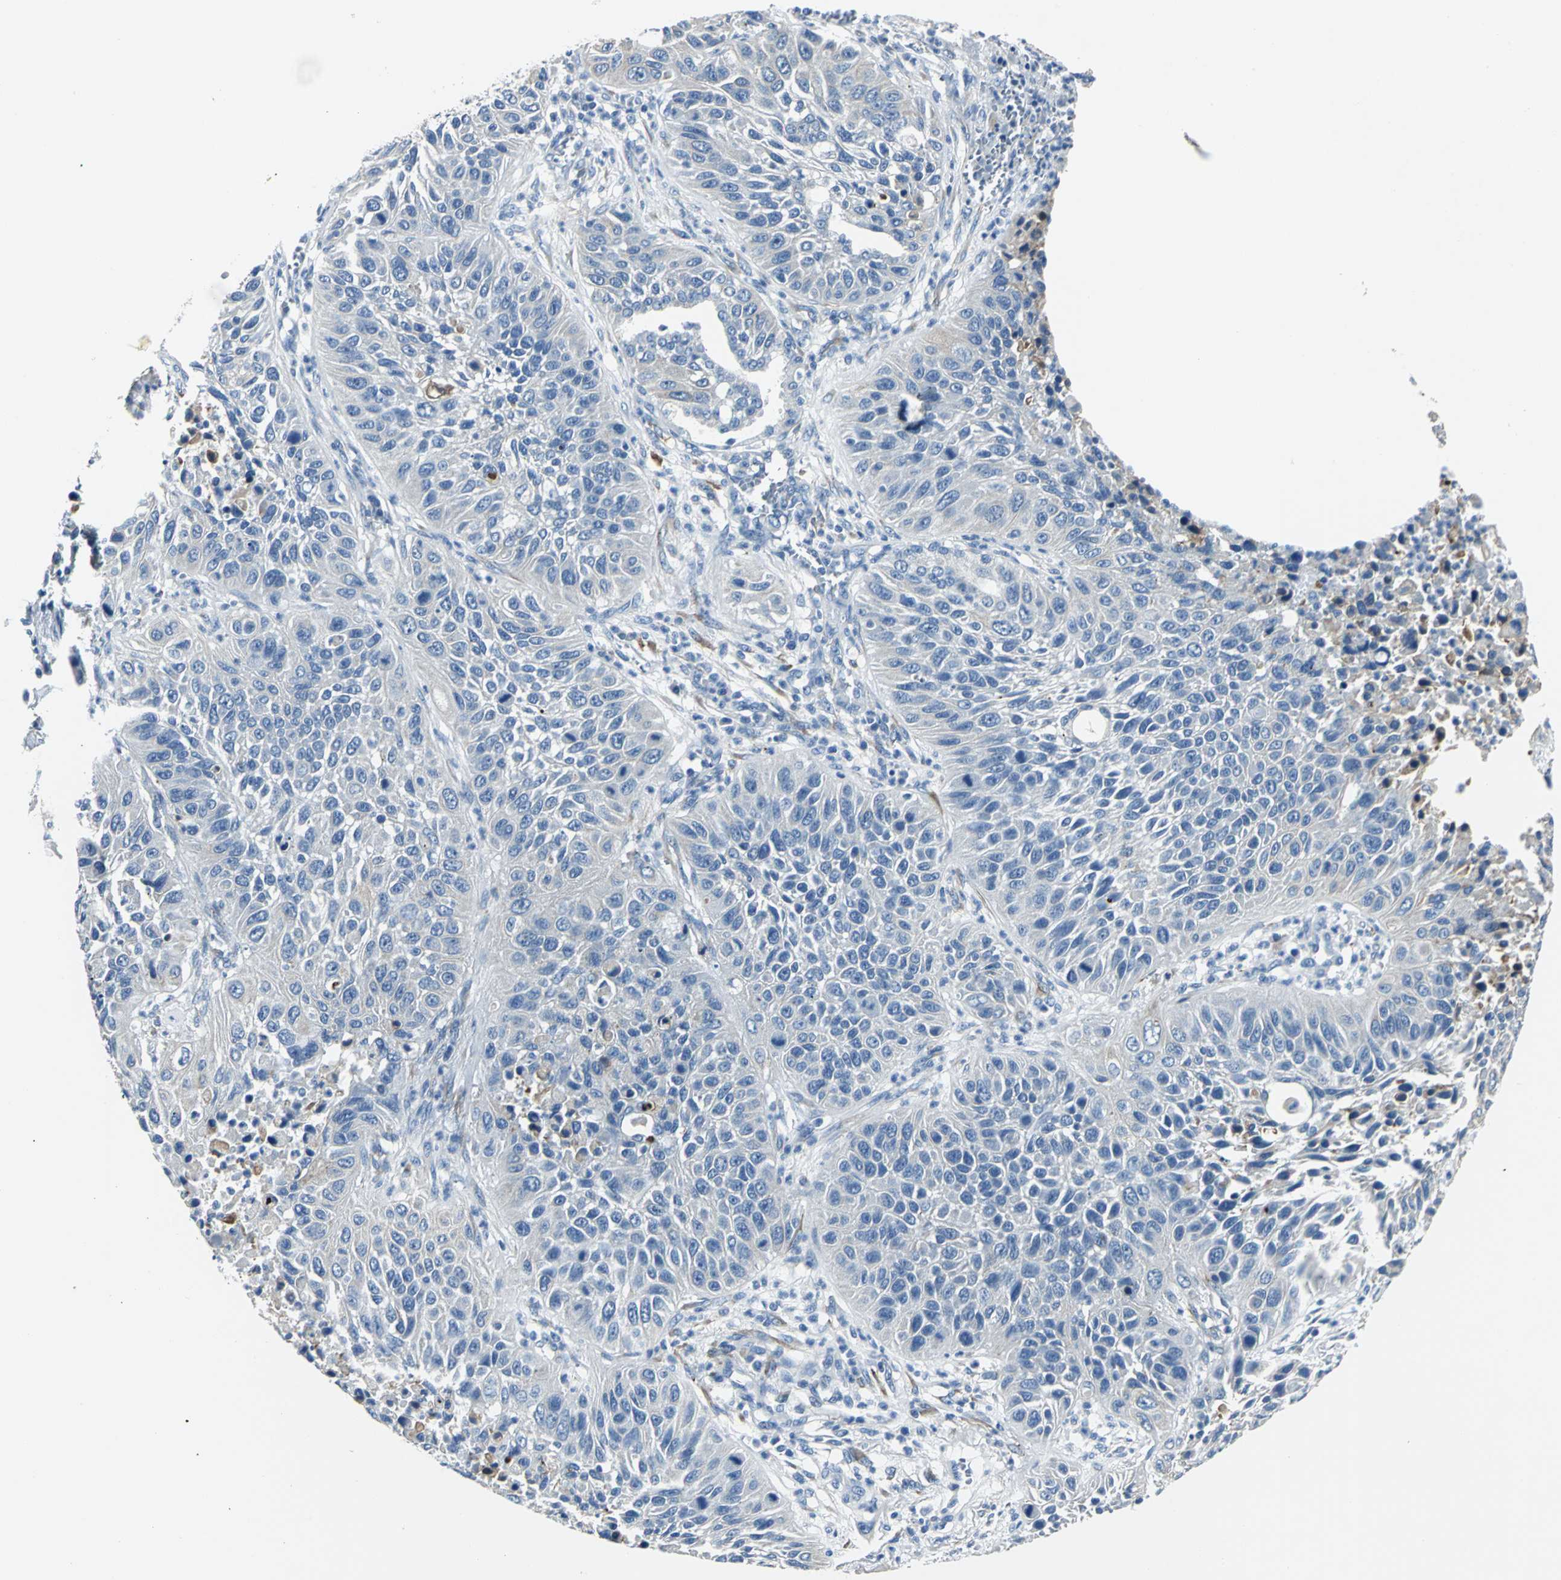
{"staining": {"intensity": "weak", "quantity": "25%-75%", "location": "cytoplasmic/membranous"}, "tissue": "lung cancer", "cell_type": "Tumor cells", "image_type": "cancer", "snomed": [{"axis": "morphology", "description": "Squamous cell carcinoma, NOS"}, {"axis": "topography", "description": "Lung"}], "caption": "Protein staining of lung squamous cell carcinoma tissue exhibits weak cytoplasmic/membranous expression in approximately 25%-75% of tumor cells.", "gene": "B3GNT2", "patient": {"sex": "female", "age": 76}}